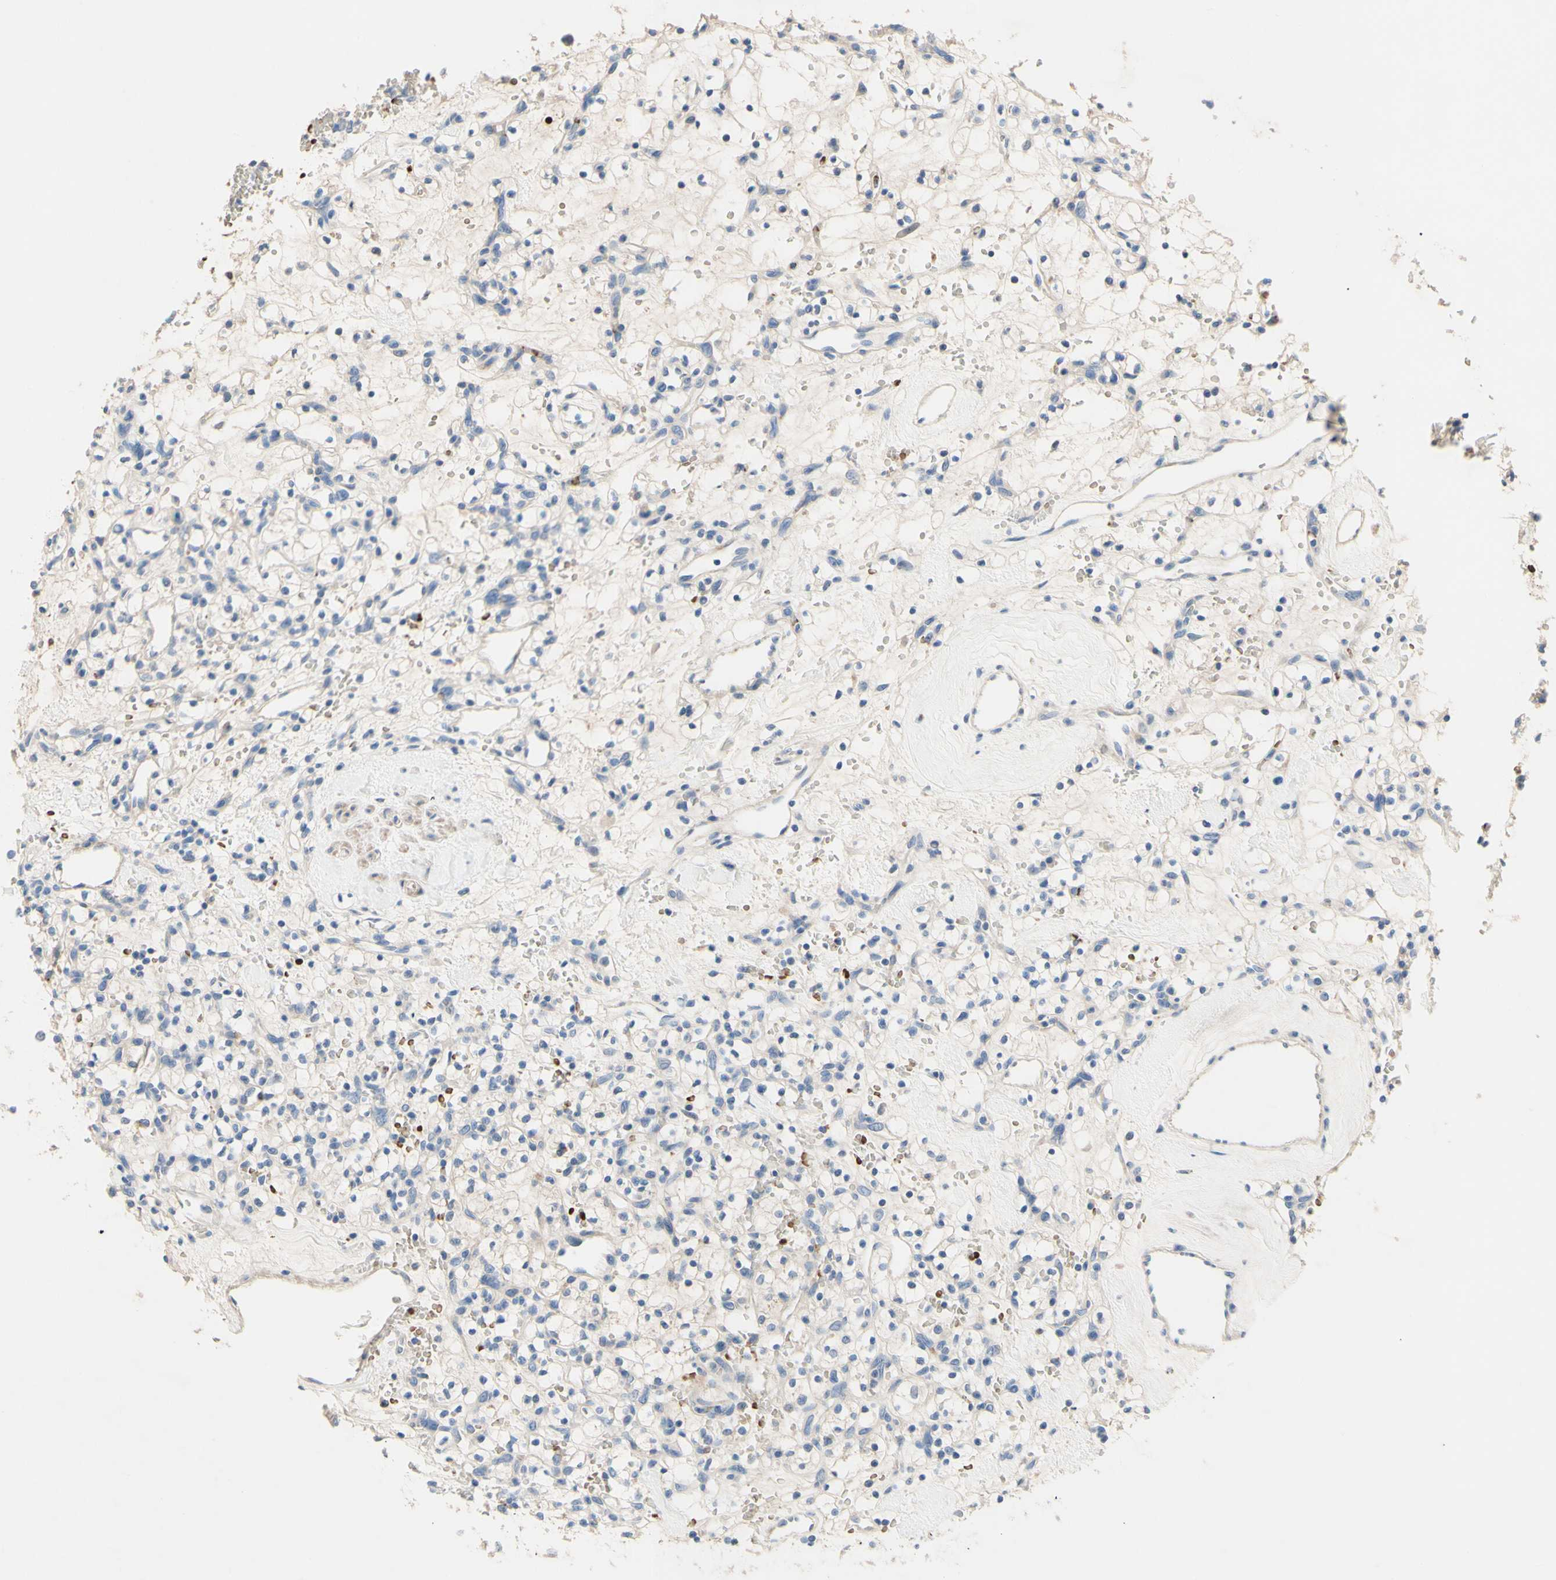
{"staining": {"intensity": "negative", "quantity": "none", "location": "none"}, "tissue": "renal cancer", "cell_type": "Tumor cells", "image_type": "cancer", "snomed": [{"axis": "morphology", "description": "Adenocarcinoma, NOS"}, {"axis": "topography", "description": "Kidney"}], "caption": "Protein analysis of adenocarcinoma (renal) demonstrates no significant positivity in tumor cells.", "gene": "CDON", "patient": {"sex": "female", "age": 60}}